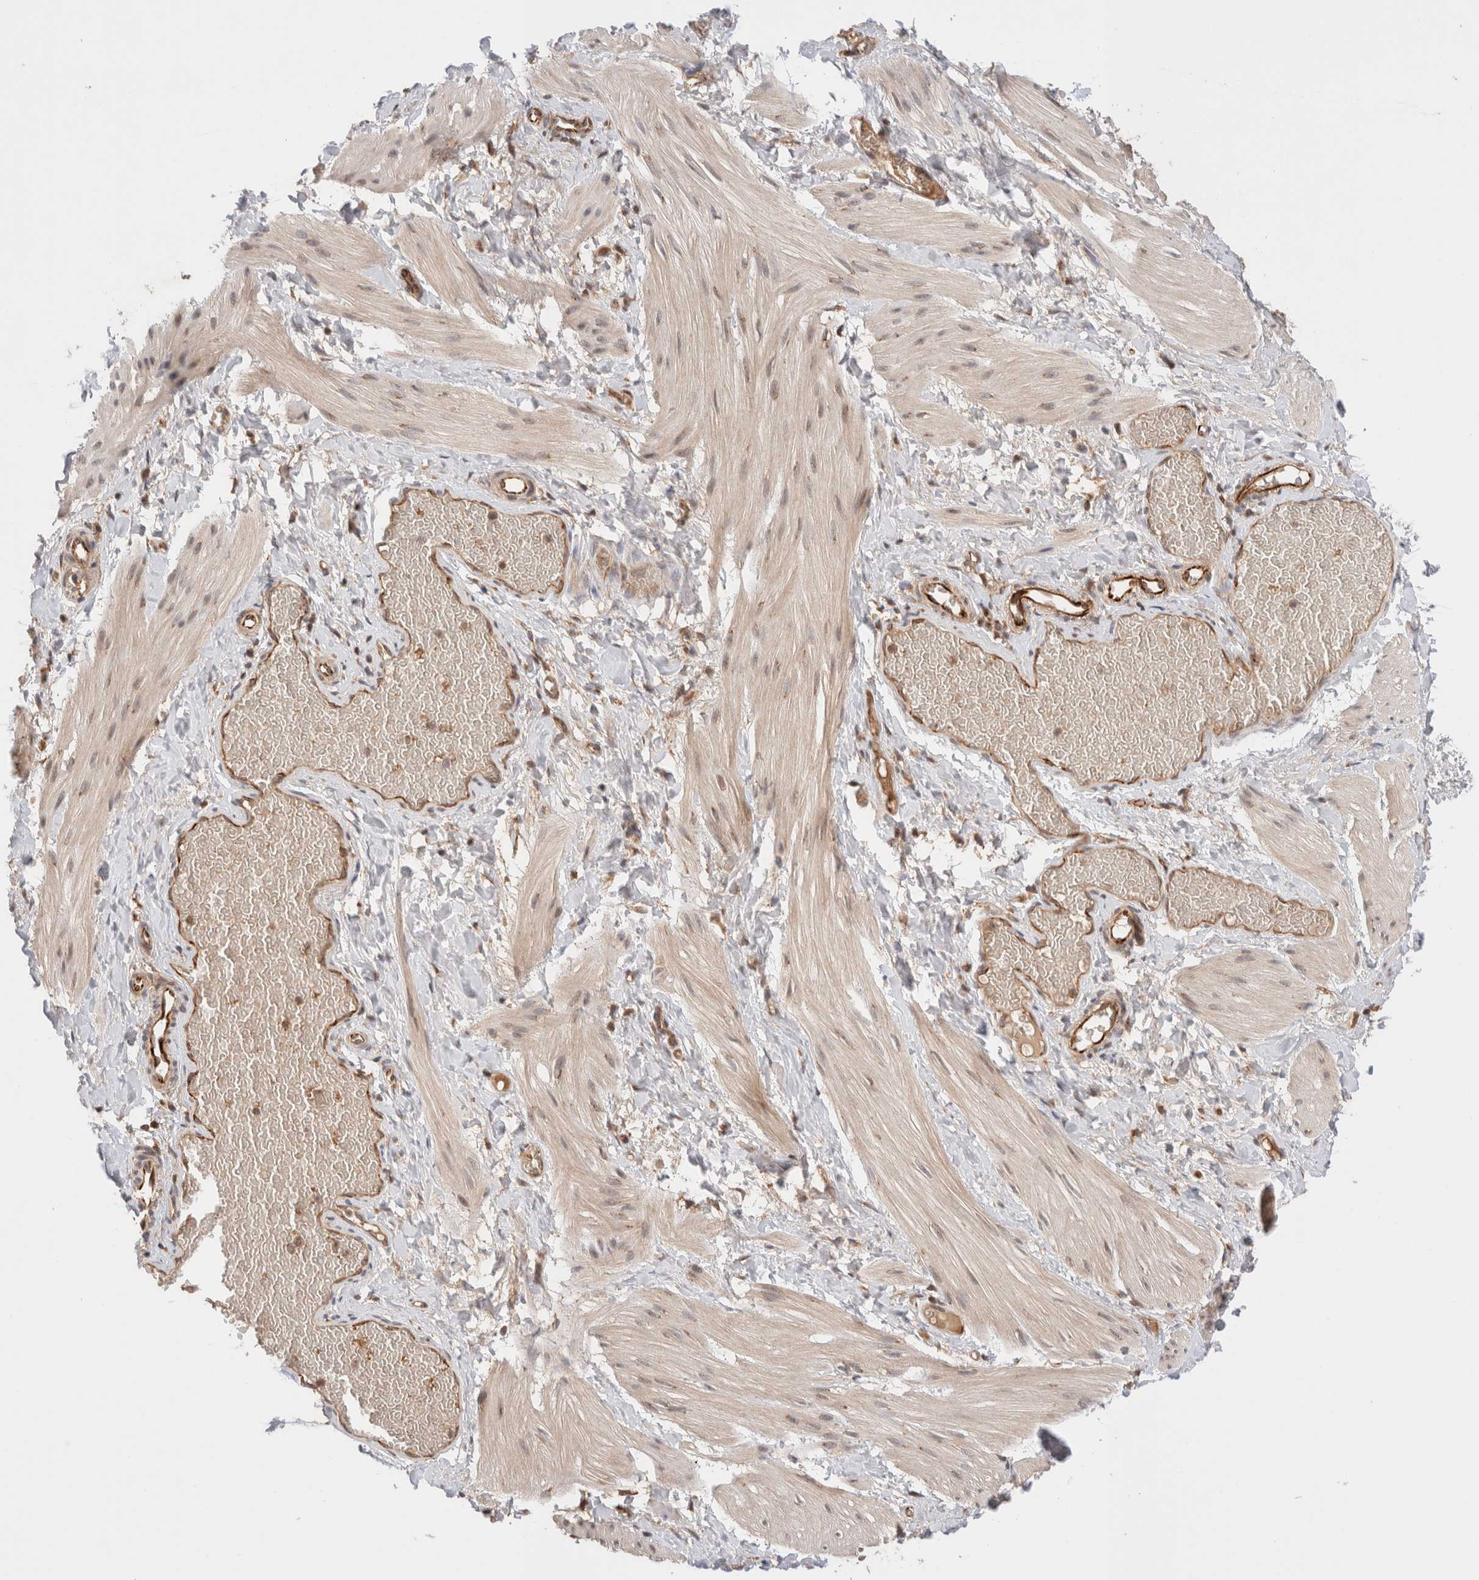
{"staining": {"intensity": "weak", "quantity": ">75%", "location": "cytoplasmic/membranous"}, "tissue": "smooth muscle", "cell_type": "Smooth muscle cells", "image_type": "normal", "snomed": [{"axis": "morphology", "description": "Normal tissue, NOS"}, {"axis": "topography", "description": "Smooth muscle"}], "caption": "Immunohistochemistry (IHC) of benign human smooth muscle reveals low levels of weak cytoplasmic/membranous expression in approximately >75% of smooth muscle cells.", "gene": "SIKE1", "patient": {"sex": "male", "age": 16}}